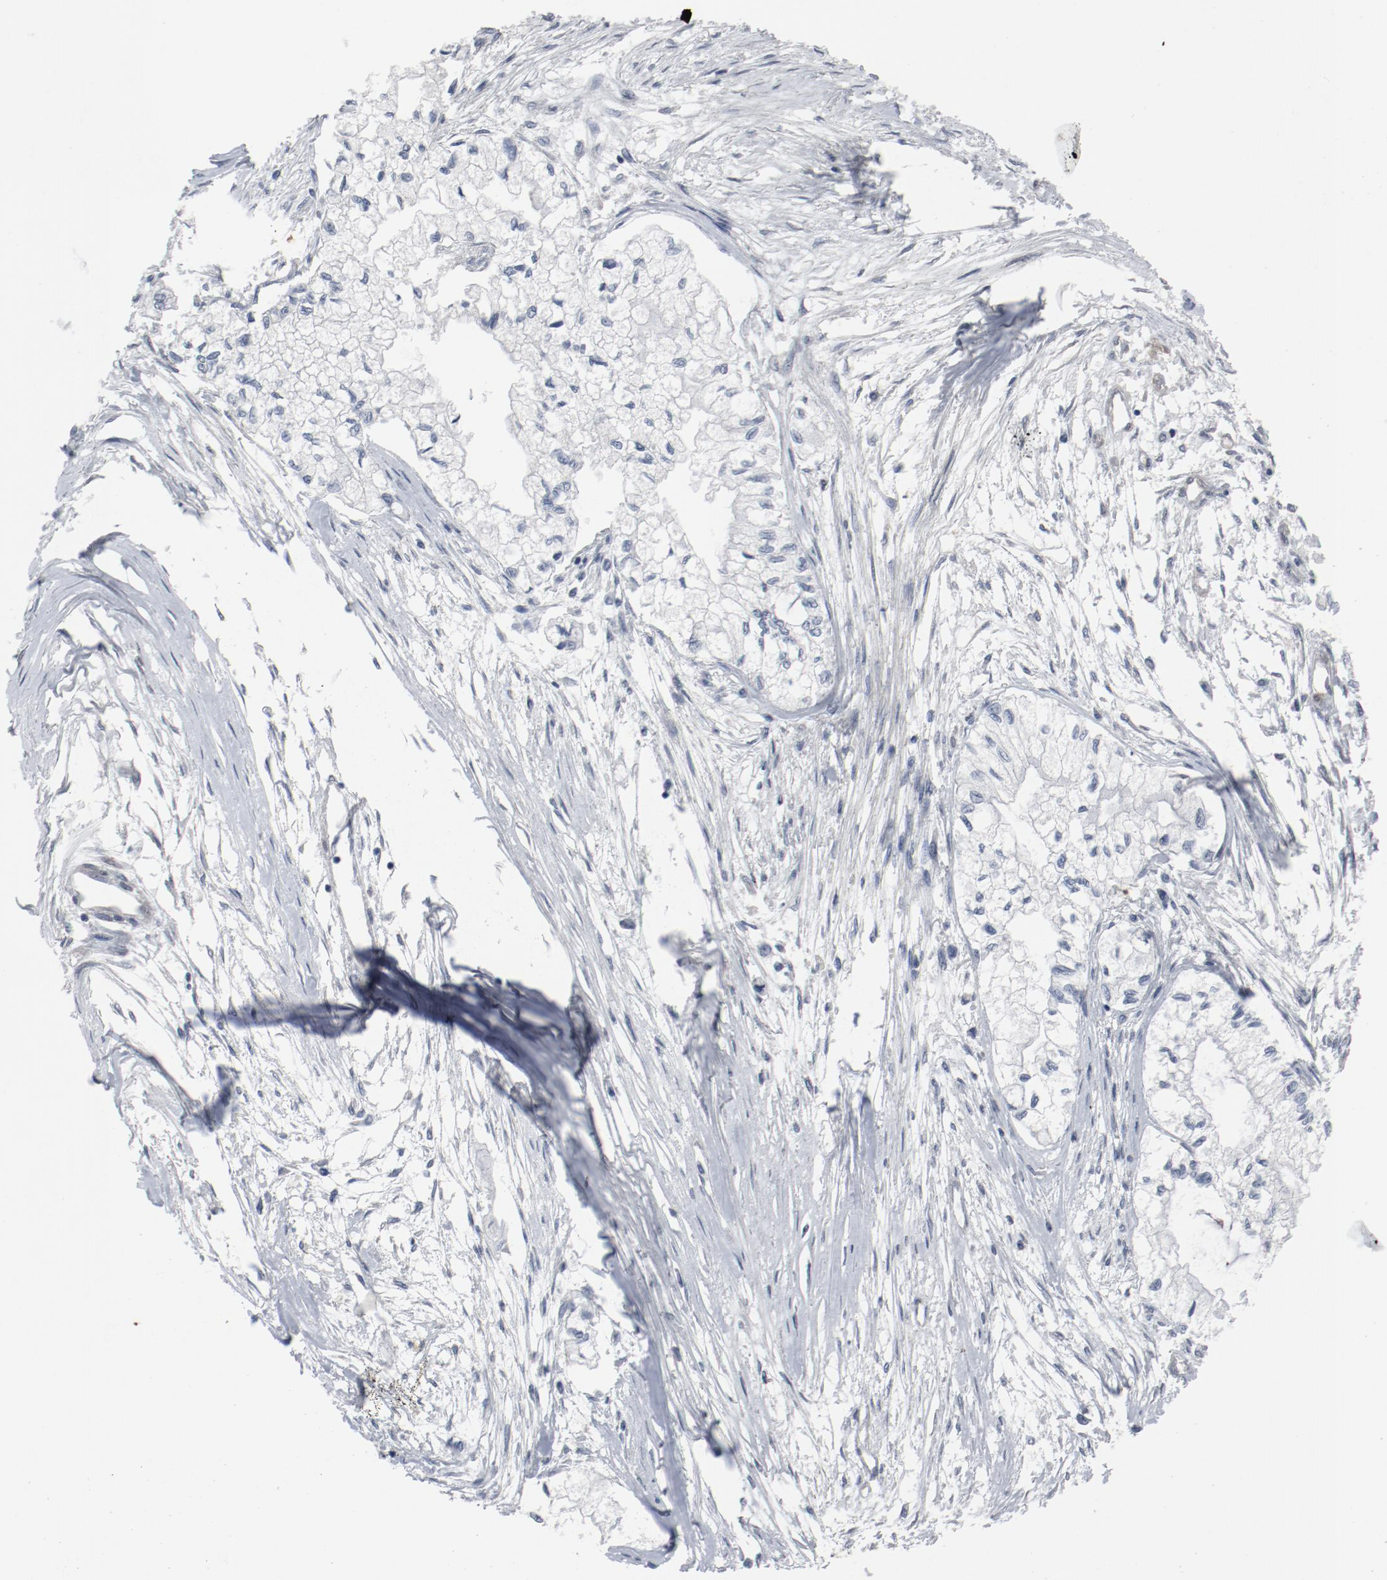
{"staining": {"intensity": "weak", "quantity": "<25%", "location": "nuclear"}, "tissue": "pancreatic cancer", "cell_type": "Tumor cells", "image_type": "cancer", "snomed": [{"axis": "morphology", "description": "Adenocarcinoma, NOS"}, {"axis": "topography", "description": "Pancreas"}], "caption": "Micrograph shows no significant protein staining in tumor cells of pancreatic adenocarcinoma.", "gene": "JMJD6", "patient": {"sex": "male", "age": 79}}